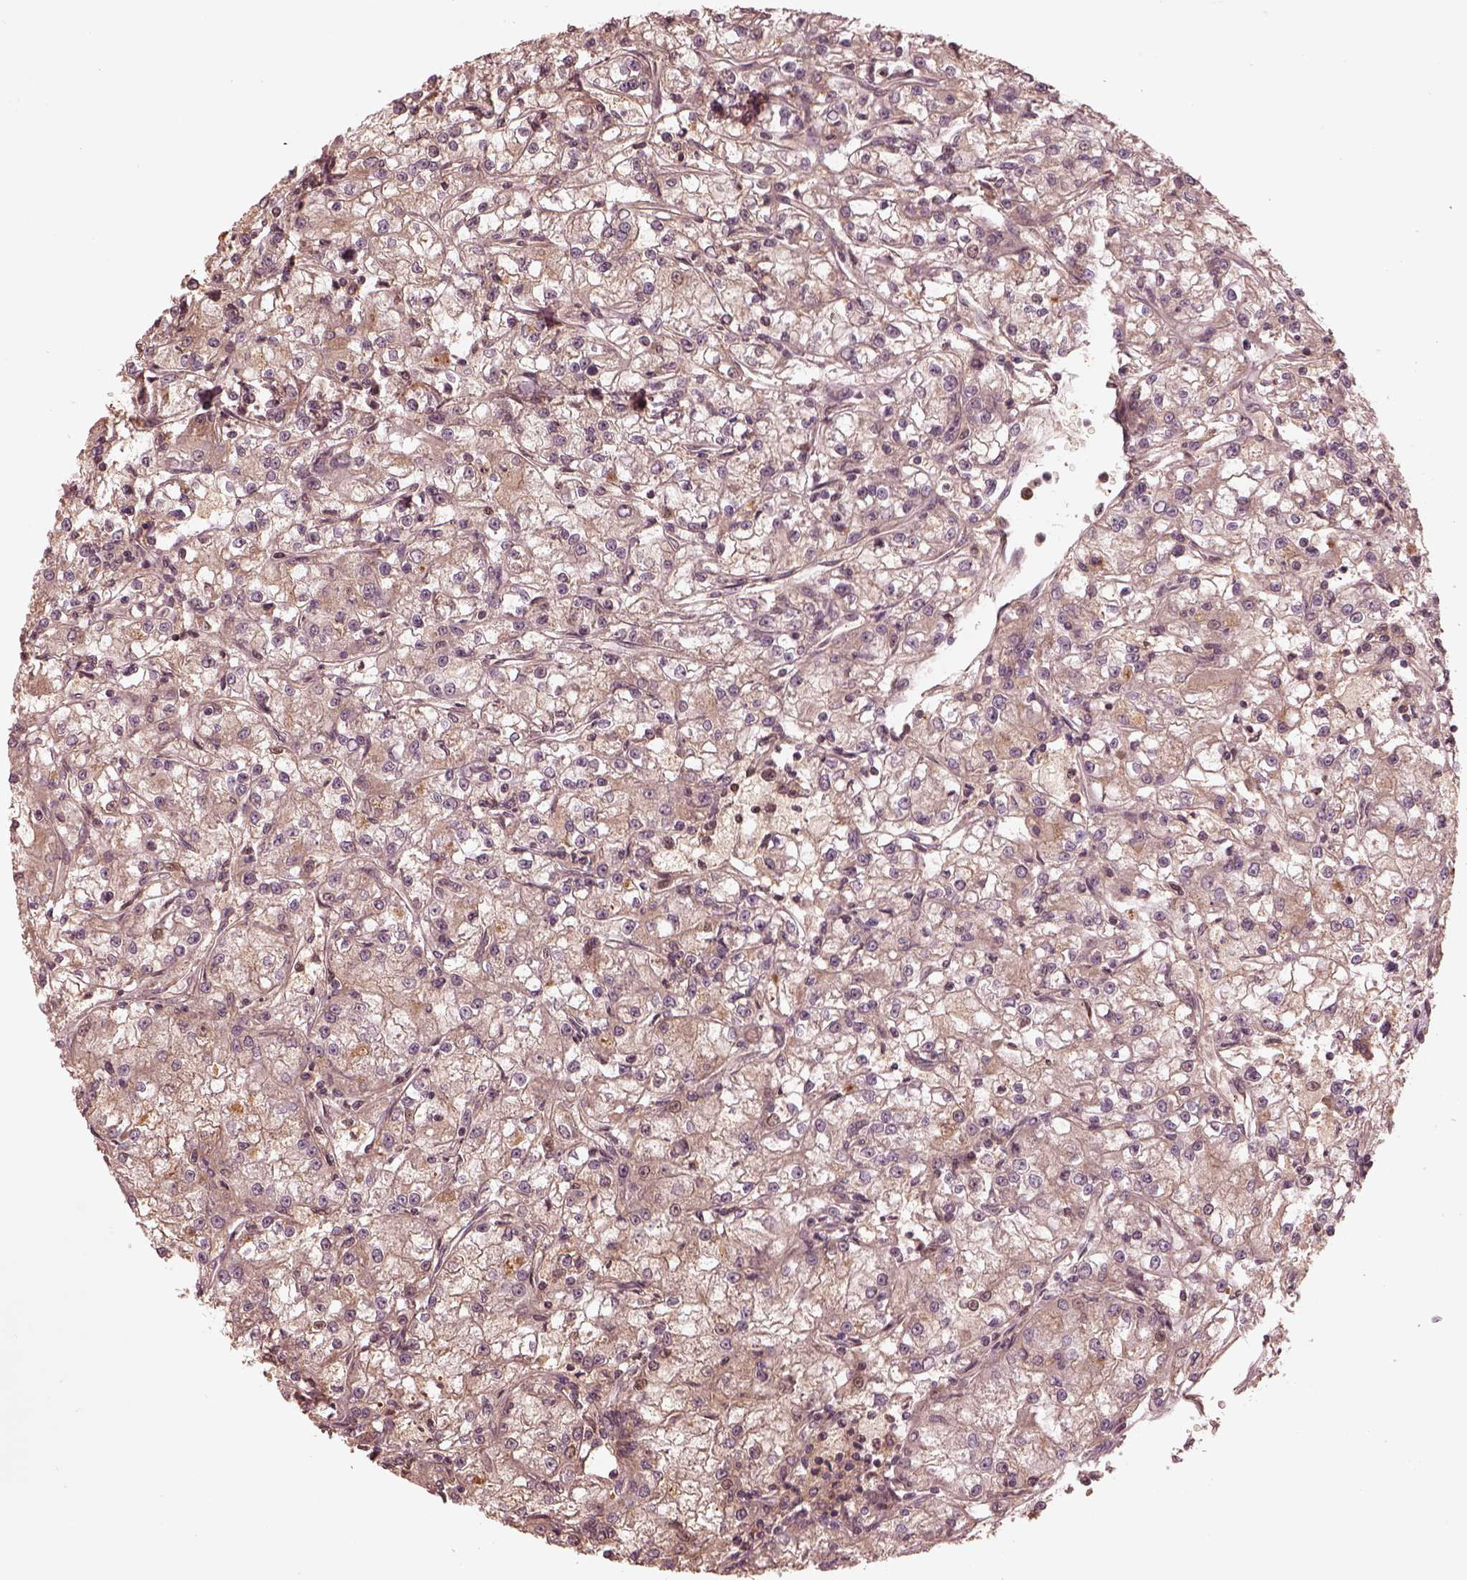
{"staining": {"intensity": "weak", "quantity": "<25%", "location": "cytoplasmic/membranous"}, "tissue": "renal cancer", "cell_type": "Tumor cells", "image_type": "cancer", "snomed": [{"axis": "morphology", "description": "Adenocarcinoma, NOS"}, {"axis": "topography", "description": "Kidney"}], "caption": "Human renal cancer stained for a protein using immunohistochemistry (IHC) reveals no staining in tumor cells.", "gene": "TF", "patient": {"sex": "female", "age": 59}}